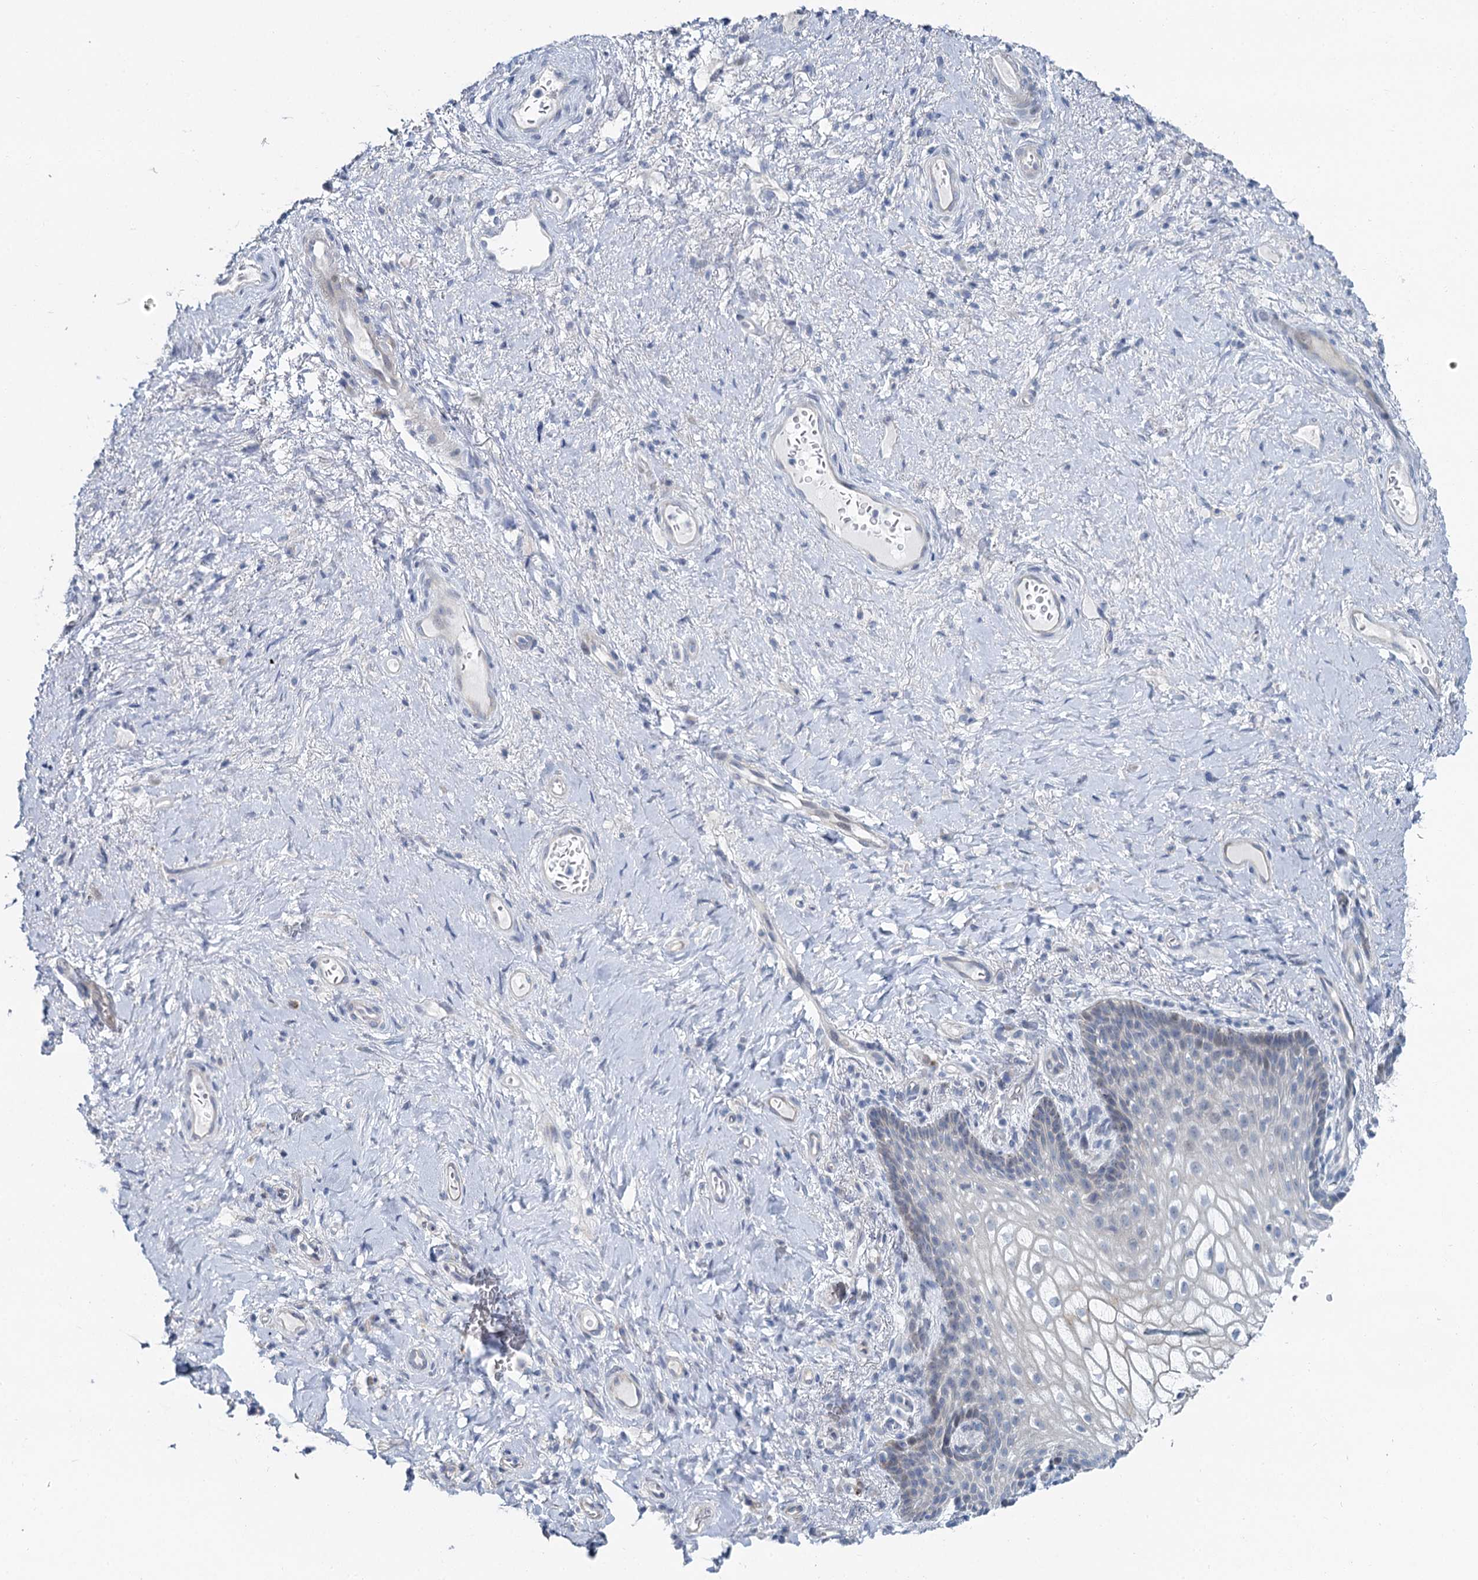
{"staining": {"intensity": "weak", "quantity": "<25%", "location": "cytoplasmic/membranous"}, "tissue": "vagina", "cell_type": "Squamous epithelial cells", "image_type": "normal", "snomed": [{"axis": "morphology", "description": "Normal tissue, NOS"}, {"axis": "topography", "description": "Vagina"}], "caption": "Immunohistochemical staining of normal vagina exhibits no significant positivity in squamous epithelial cells.", "gene": "ACRBP", "patient": {"sex": "female", "age": 60}}